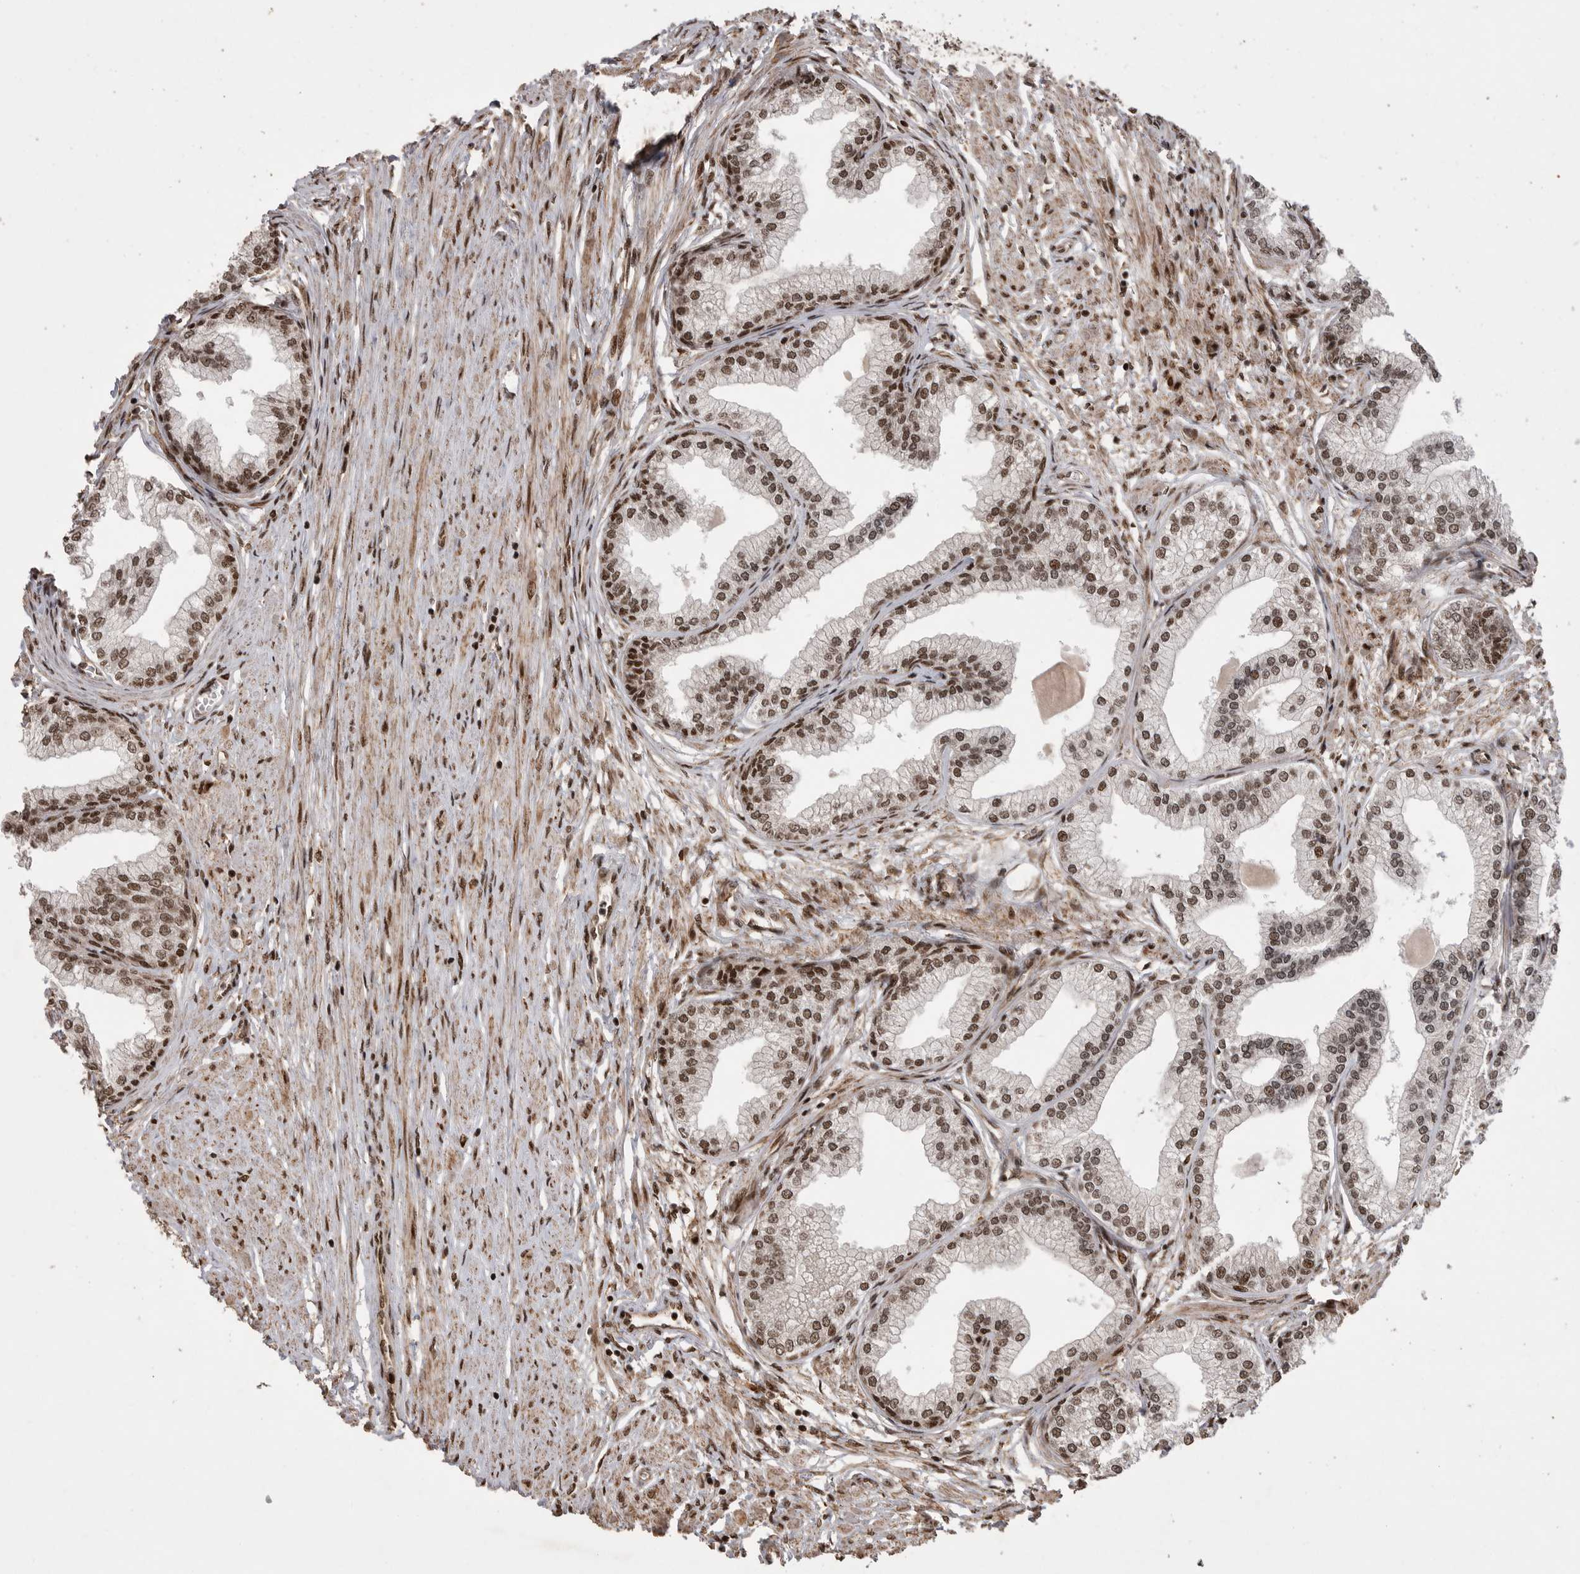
{"staining": {"intensity": "strong", "quantity": ">75%", "location": "nuclear"}, "tissue": "prostate", "cell_type": "Glandular cells", "image_type": "normal", "snomed": [{"axis": "morphology", "description": "Normal tissue, NOS"}, {"axis": "morphology", "description": "Urothelial carcinoma, Low grade"}, {"axis": "topography", "description": "Urinary bladder"}, {"axis": "topography", "description": "Prostate"}], "caption": "The photomicrograph shows staining of benign prostate, revealing strong nuclear protein positivity (brown color) within glandular cells. (DAB IHC, brown staining for protein, blue staining for nuclei).", "gene": "PPP1R8", "patient": {"sex": "male", "age": 60}}